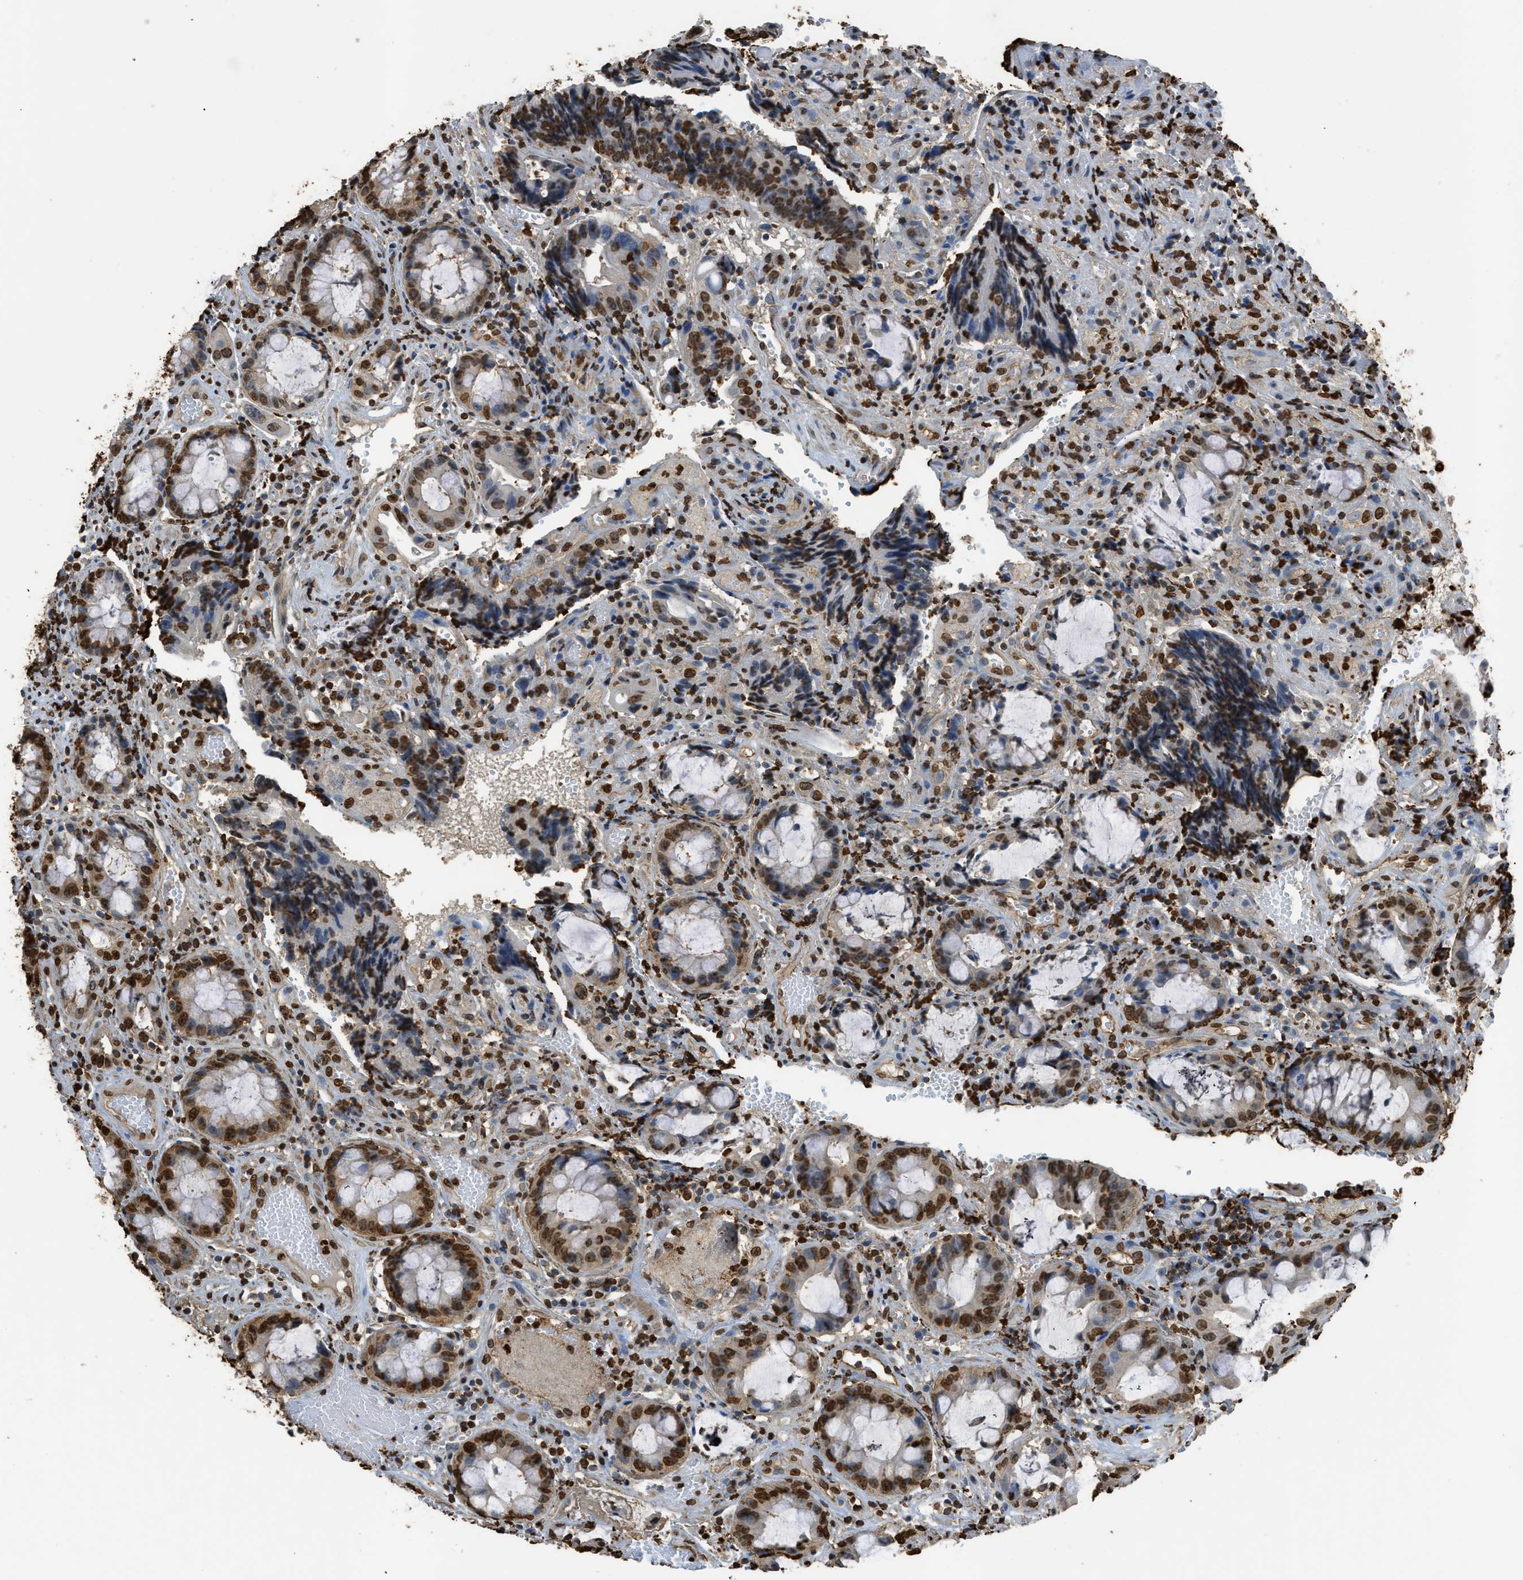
{"staining": {"intensity": "strong", "quantity": ">75%", "location": "nuclear"}, "tissue": "colorectal cancer", "cell_type": "Tumor cells", "image_type": "cancer", "snomed": [{"axis": "morphology", "description": "Adenocarcinoma, NOS"}, {"axis": "topography", "description": "Colon"}], "caption": "This is a micrograph of immunohistochemistry staining of colorectal cancer, which shows strong expression in the nuclear of tumor cells.", "gene": "NR5A2", "patient": {"sex": "female", "age": 57}}